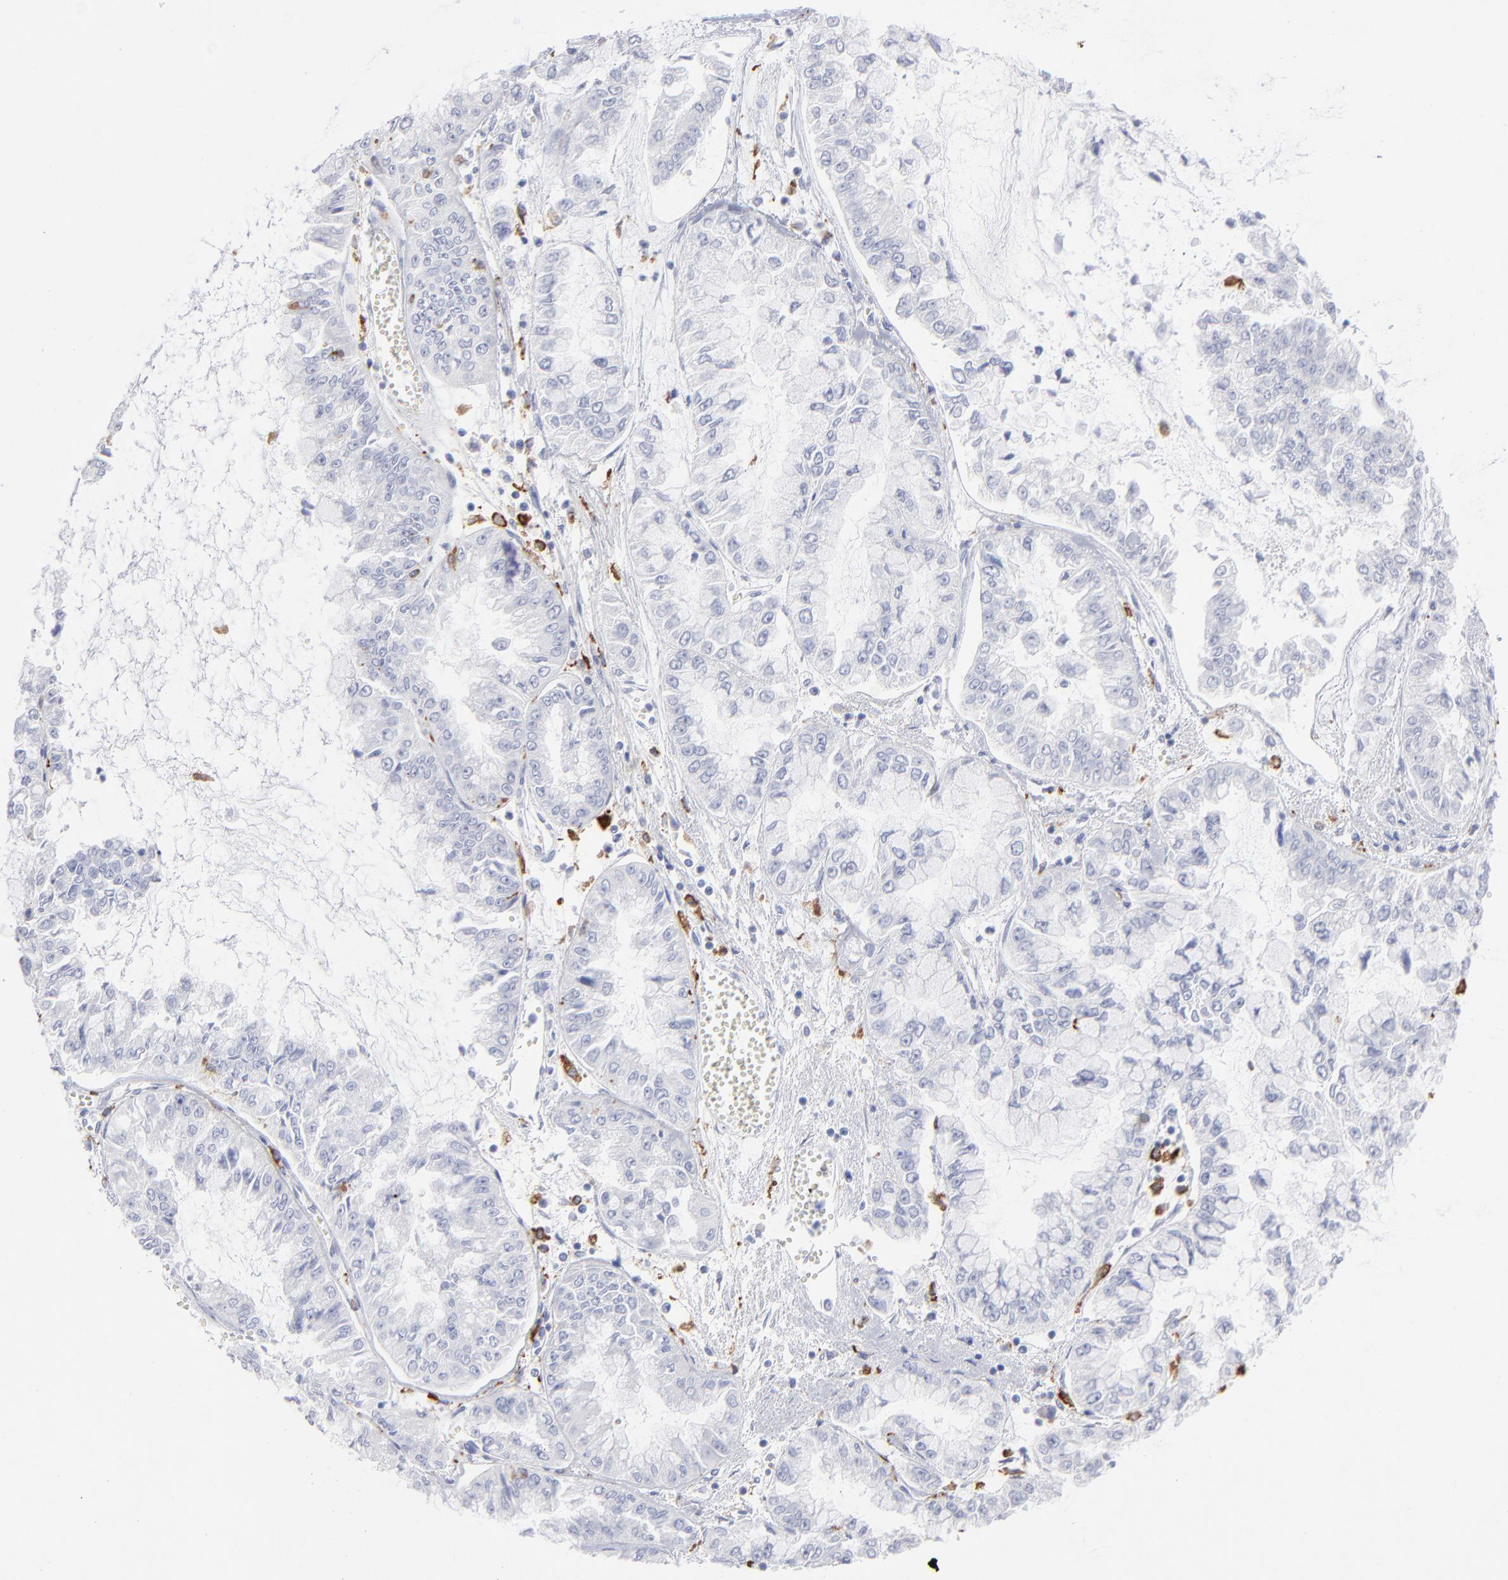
{"staining": {"intensity": "negative", "quantity": "none", "location": "none"}, "tissue": "liver cancer", "cell_type": "Tumor cells", "image_type": "cancer", "snomed": [{"axis": "morphology", "description": "Cholangiocarcinoma"}, {"axis": "topography", "description": "Liver"}], "caption": "Liver cancer was stained to show a protein in brown. There is no significant staining in tumor cells. Nuclei are stained in blue.", "gene": "CD180", "patient": {"sex": "female", "age": 79}}